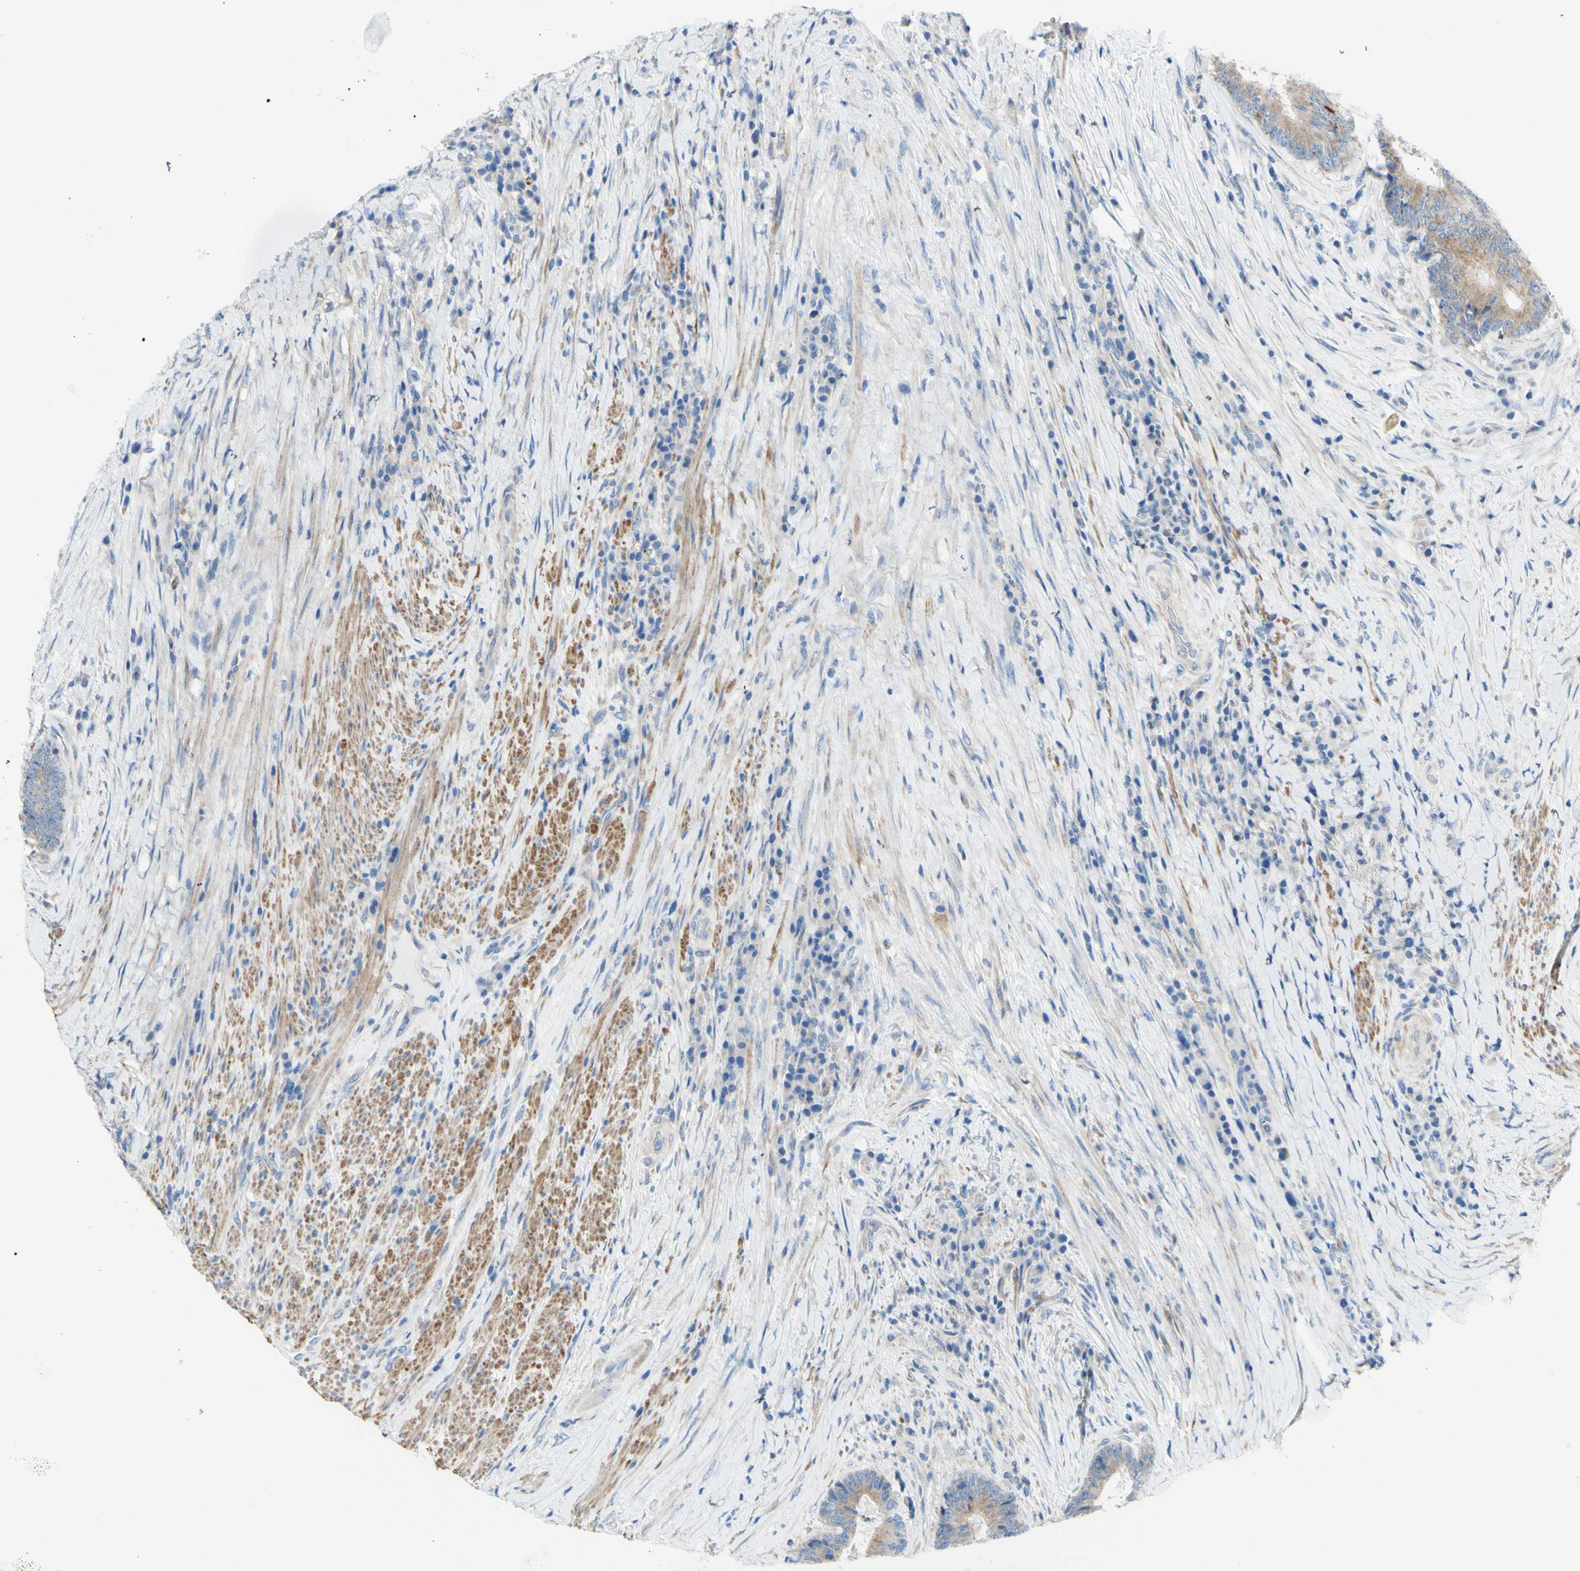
{"staining": {"intensity": "moderate", "quantity": "25%-75%", "location": "cytoplasmic/membranous"}, "tissue": "colorectal cancer", "cell_type": "Tumor cells", "image_type": "cancer", "snomed": [{"axis": "morphology", "description": "Adenocarcinoma, NOS"}, {"axis": "topography", "description": "Rectum"}], "caption": "Tumor cells exhibit medium levels of moderate cytoplasmic/membranous expression in approximately 25%-75% of cells in colorectal cancer.", "gene": "RETREG2", "patient": {"sex": "male", "age": 72}}